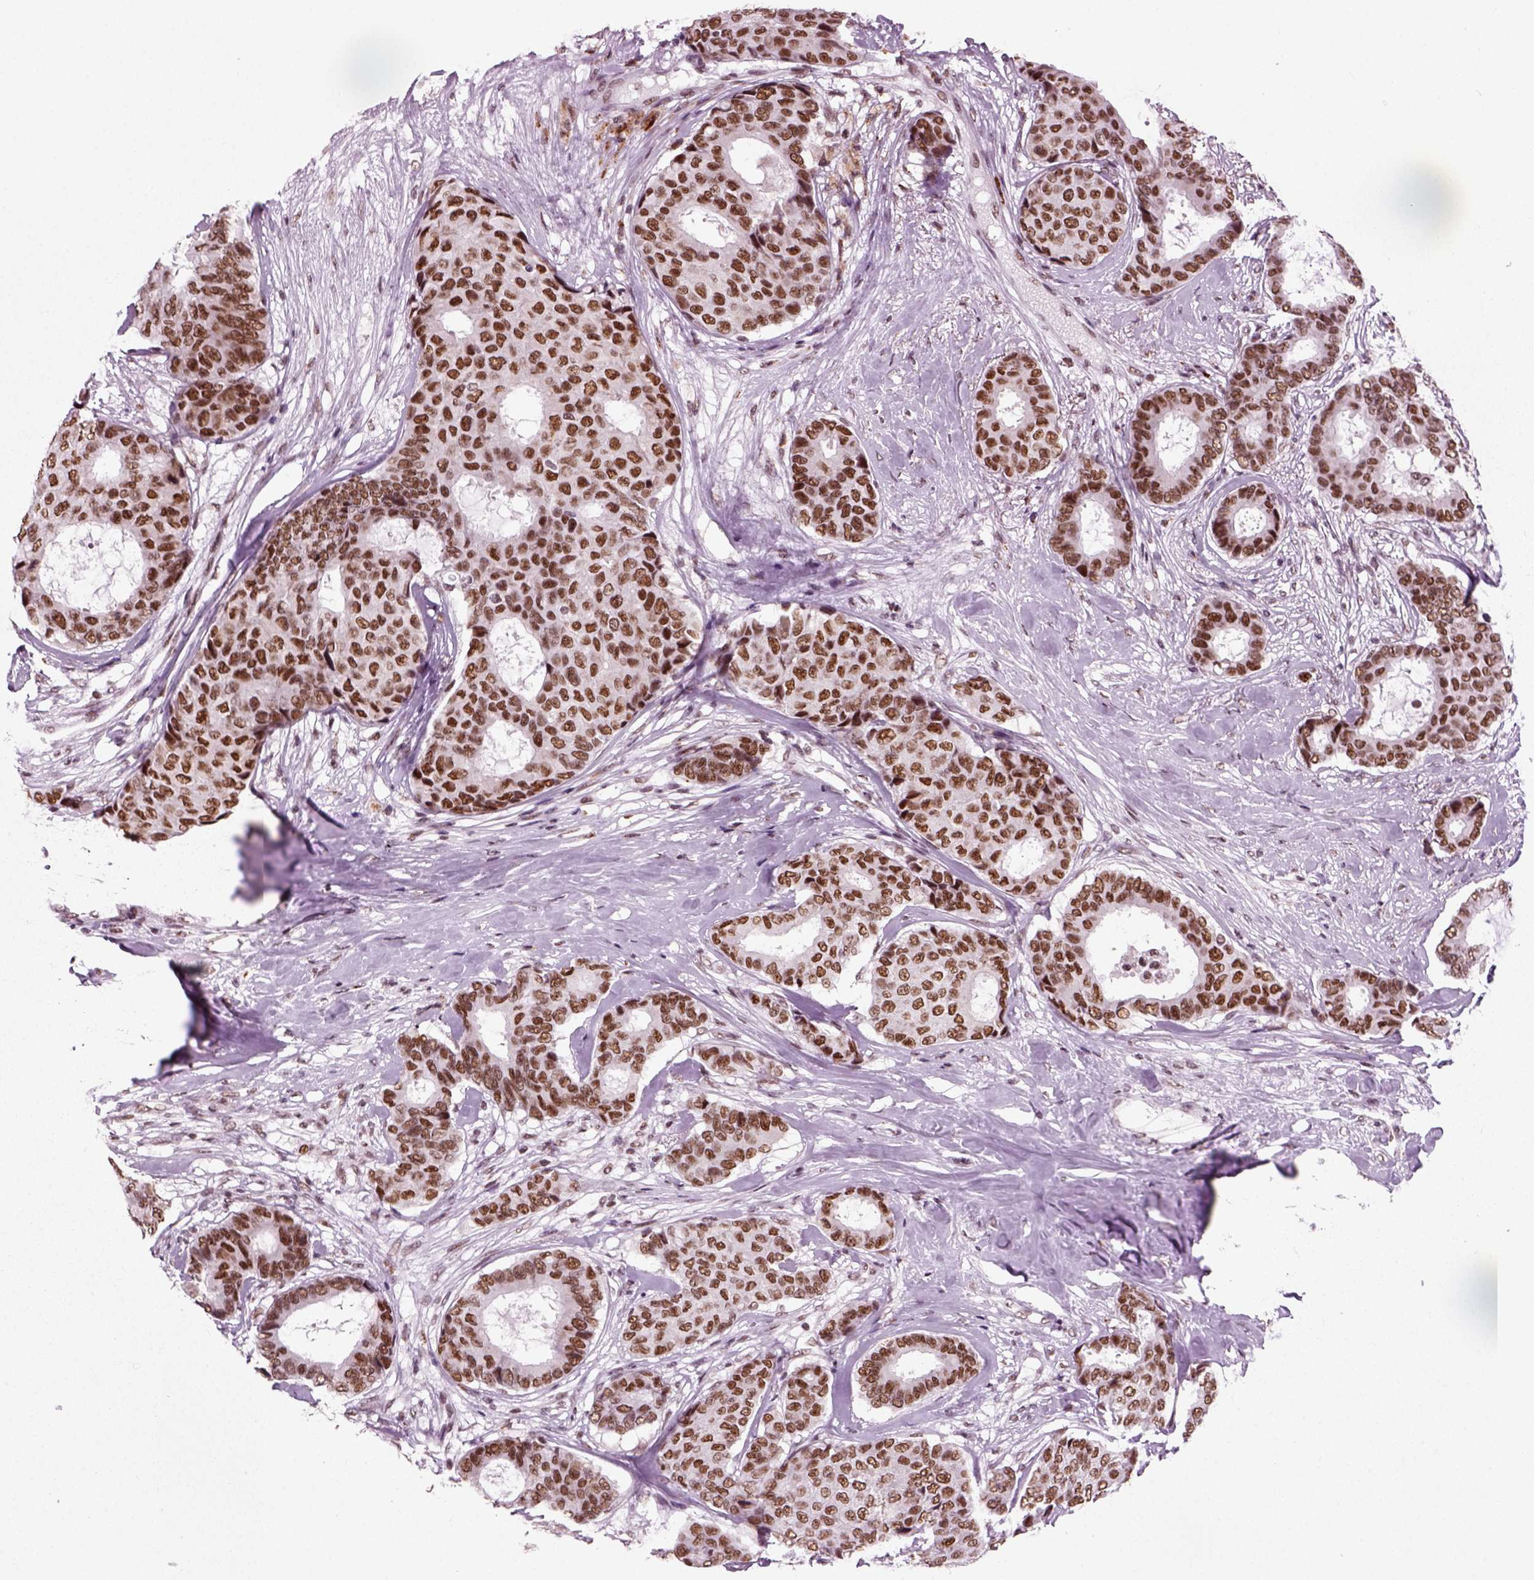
{"staining": {"intensity": "strong", "quantity": ">75%", "location": "nuclear"}, "tissue": "breast cancer", "cell_type": "Tumor cells", "image_type": "cancer", "snomed": [{"axis": "morphology", "description": "Duct carcinoma"}, {"axis": "topography", "description": "Breast"}], "caption": "IHC (DAB (3,3'-diaminobenzidine)) staining of human intraductal carcinoma (breast) demonstrates strong nuclear protein positivity in approximately >75% of tumor cells. (IHC, brightfield microscopy, high magnification).", "gene": "RCOR3", "patient": {"sex": "female", "age": 75}}